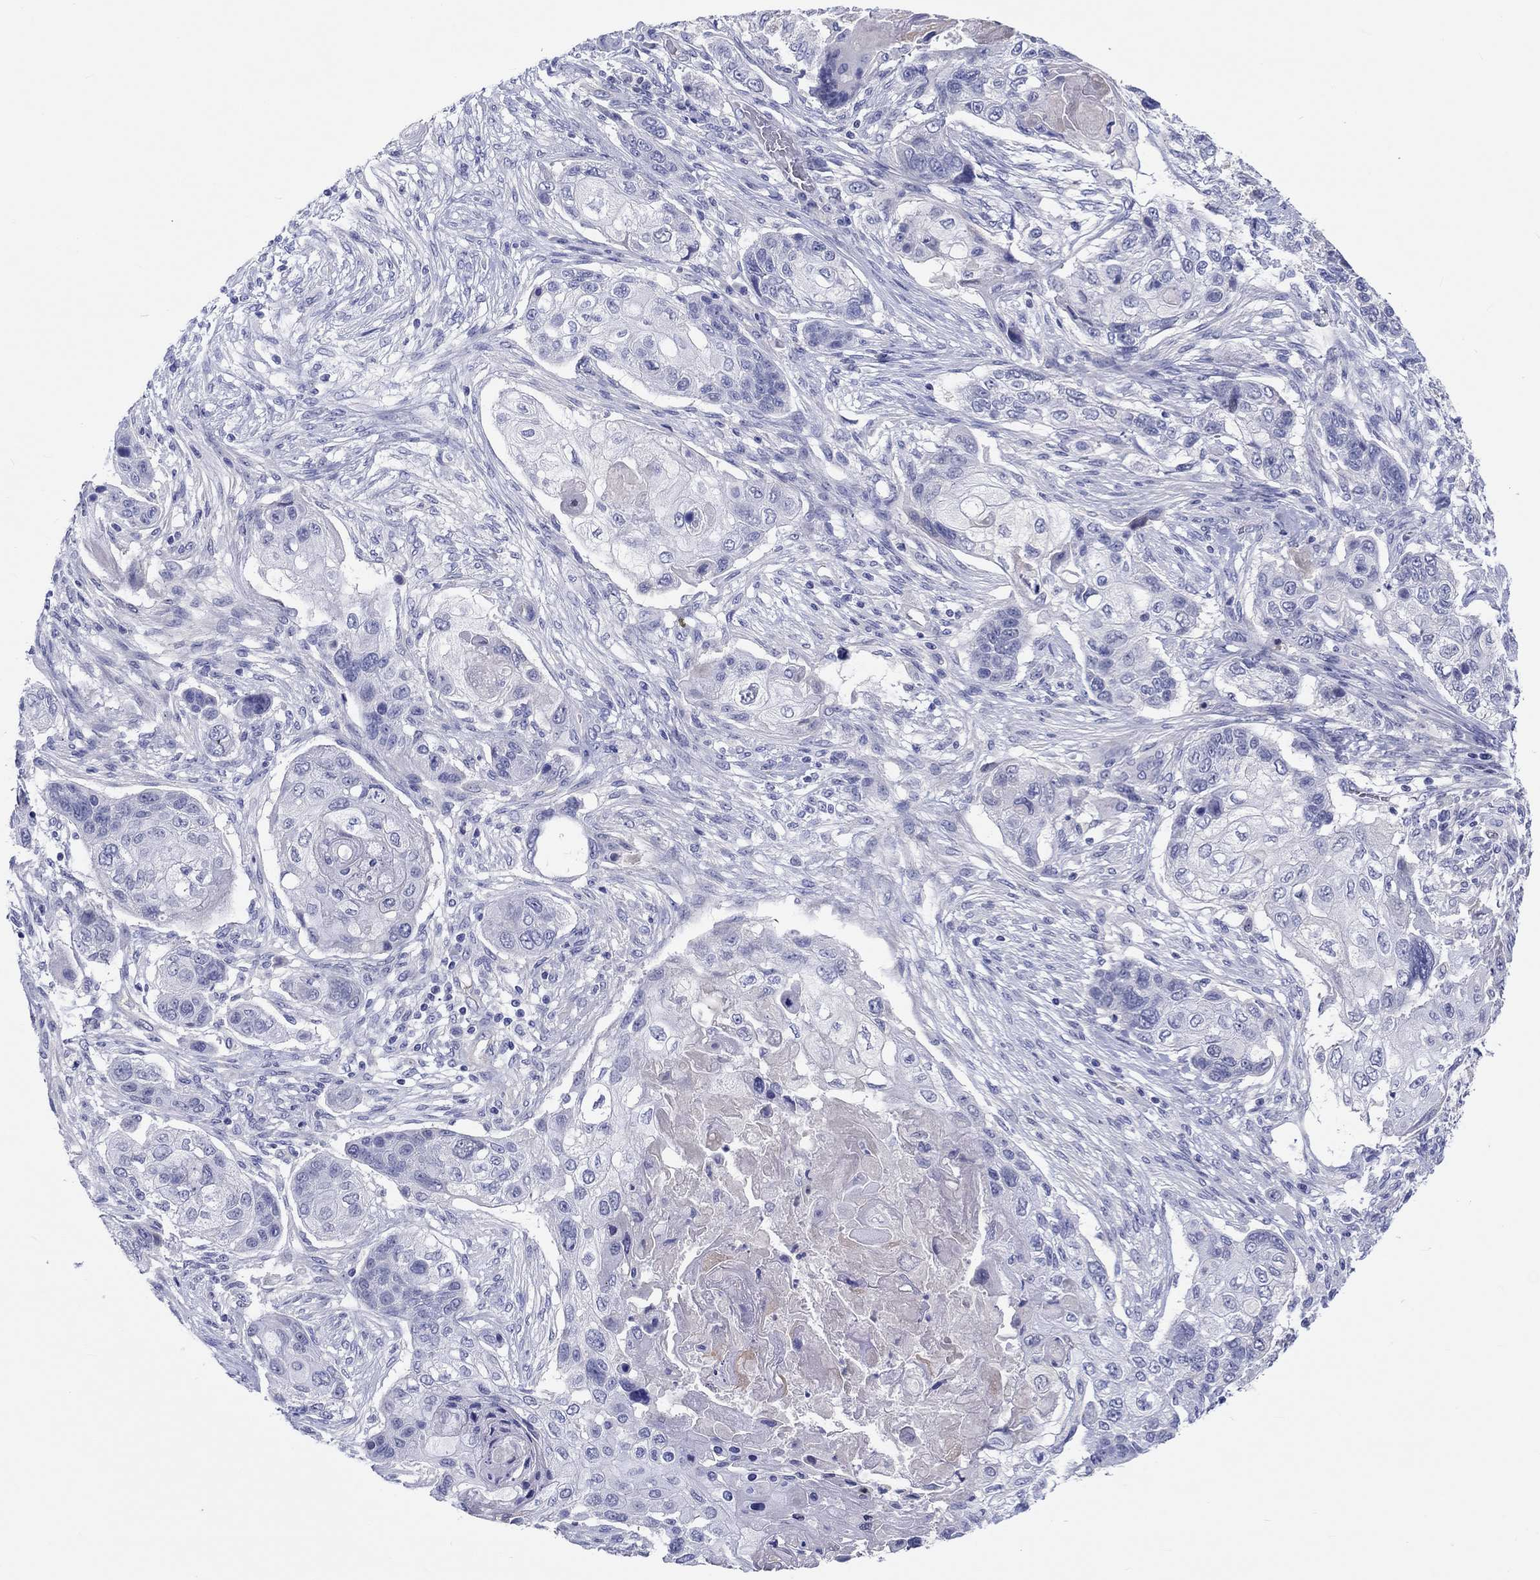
{"staining": {"intensity": "negative", "quantity": "none", "location": "none"}, "tissue": "lung cancer", "cell_type": "Tumor cells", "image_type": "cancer", "snomed": [{"axis": "morphology", "description": "Normal tissue, NOS"}, {"axis": "morphology", "description": "Squamous cell carcinoma, NOS"}, {"axis": "topography", "description": "Bronchus"}, {"axis": "topography", "description": "Lung"}], "caption": "Immunohistochemistry histopathology image of lung cancer (squamous cell carcinoma) stained for a protein (brown), which shows no staining in tumor cells.", "gene": "CDY2B", "patient": {"sex": "male", "age": 69}}